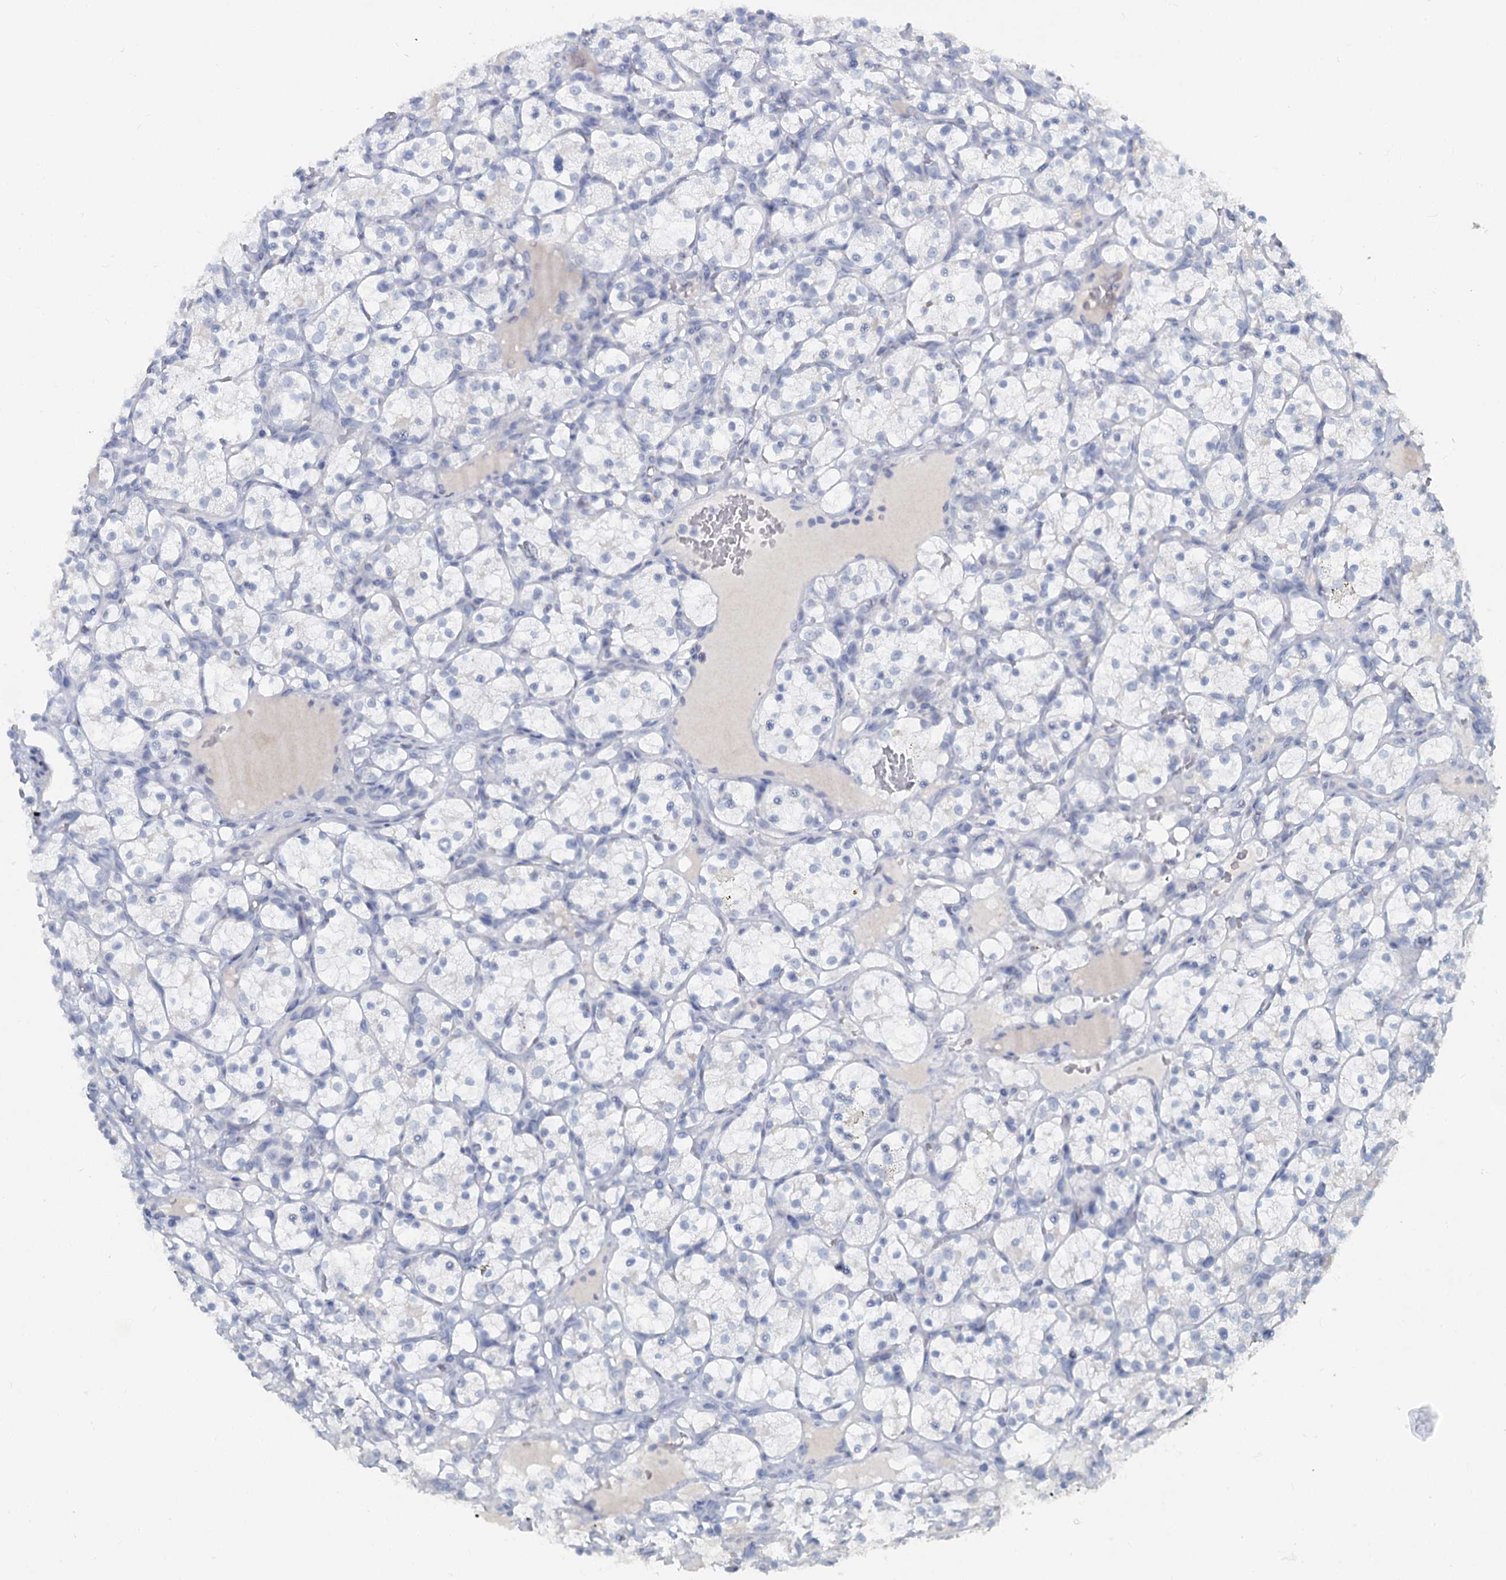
{"staining": {"intensity": "negative", "quantity": "none", "location": "none"}, "tissue": "renal cancer", "cell_type": "Tumor cells", "image_type": "cancer", "snomed": [{"axis": "morphology", "description": "Adenocarcinoma, NOS"}, {"axis": "topography", "description": "Kidney"}], "caption": "An immunohistochemistry image of adenocarcinoma (renal) is shown. There is no staining in tumor cells of adenocarcinoma (renal).", "gene": "CHGA", "patient": {"sex": "female", "age": 69}}